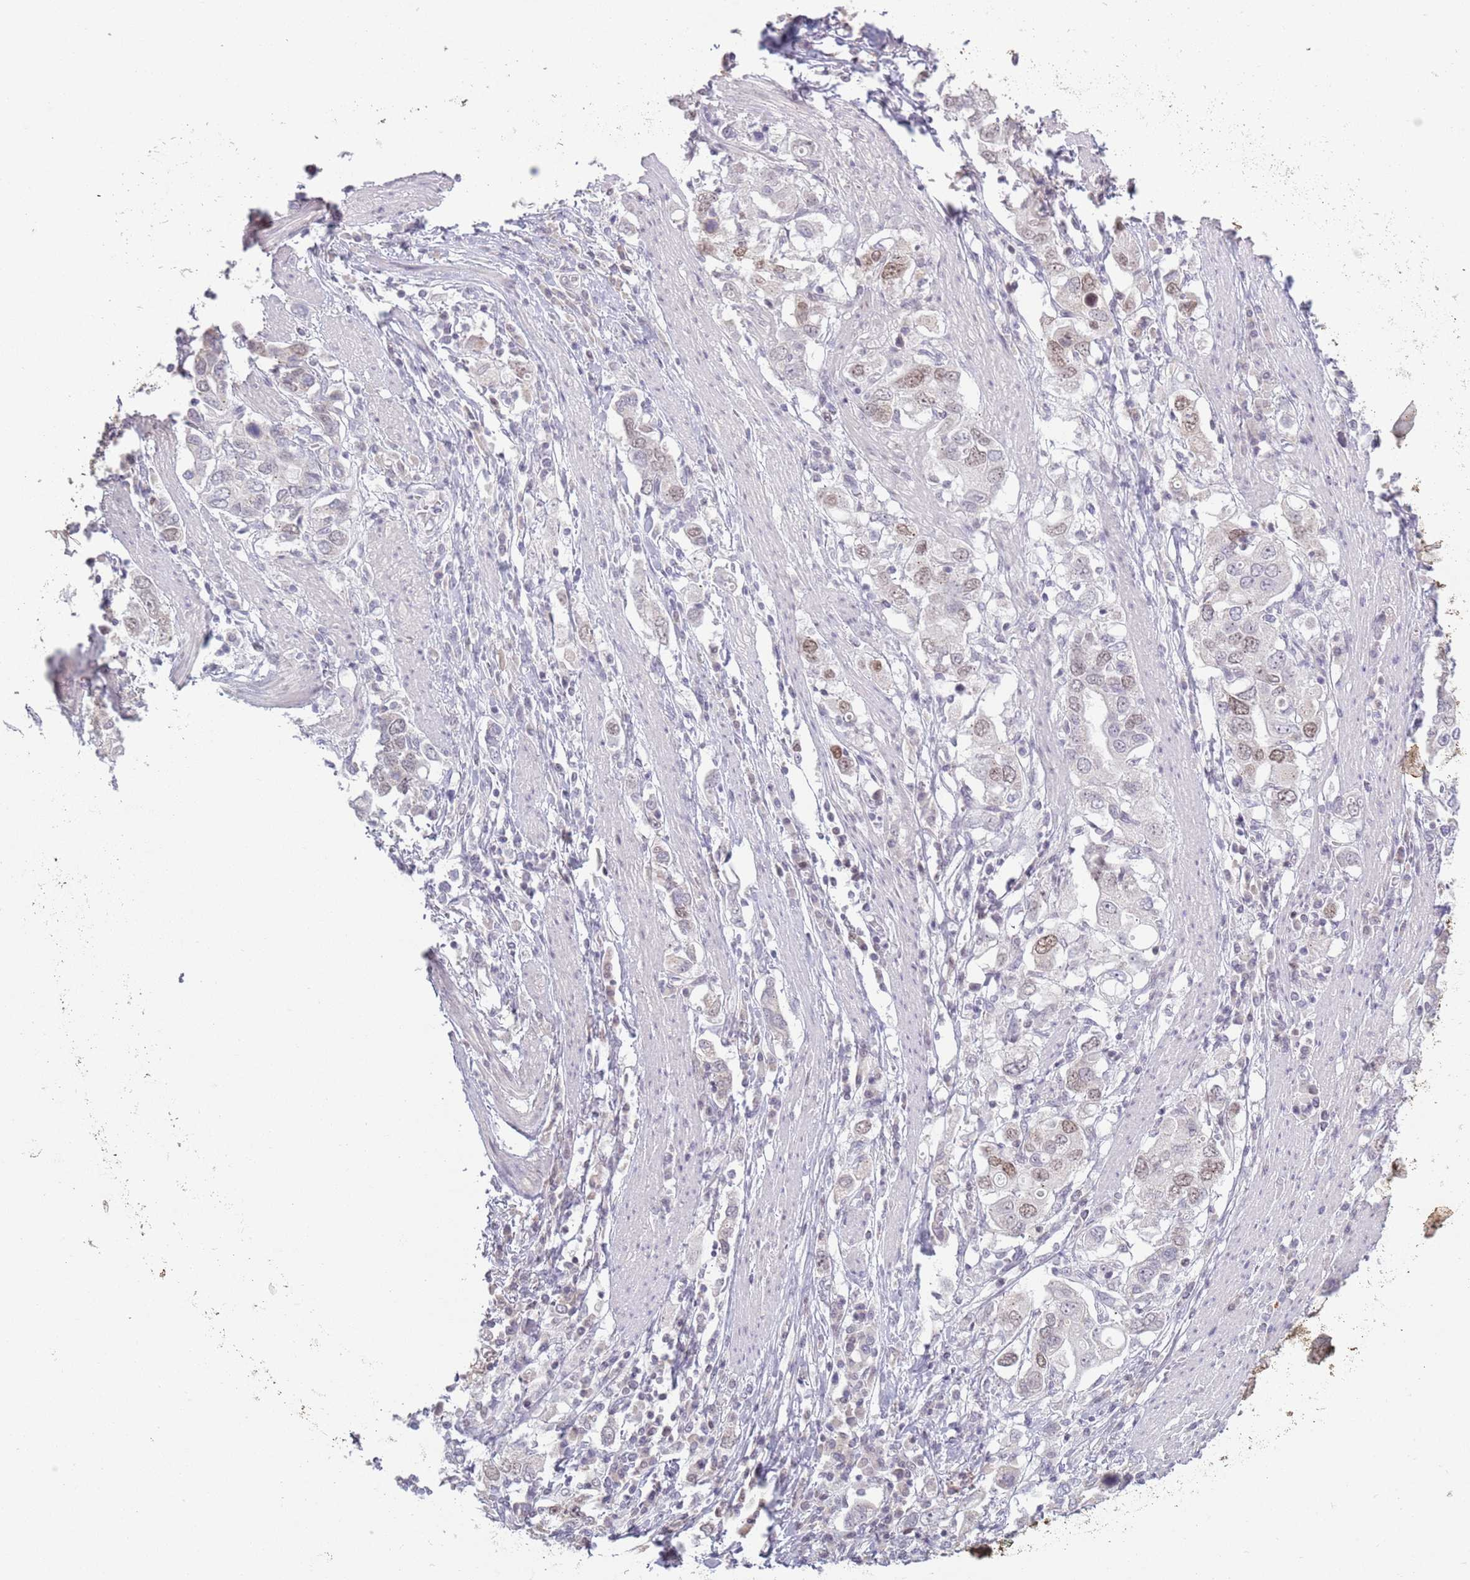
{"staining": {"intensity": "moderate", "quantity": "25%-75%", "location": "cytoplasmic/membranous,nuclear"}, "tissue": "stomach cancer", "cell_type": "Tumor cells", "image_type": "cancer", "snomed": [{"axis": "morphology", "description": "Adenocarcinoma, NOS"}, {"axis": "topography", "description": "Stomach, upper"}, {"axis": "topography", "description": "Stomach"}], "caption": "Protein expression analysis of human stomach adenocarcinoma reveals moderate cytoplasmic/membranous and nuclear expression in approximately 25%-75% of tumor cells. (DAB IHC with brightfield microscopy, high magnification).", "gene": "MRPL34", "patient": {"sex": "male", "age": 62}}